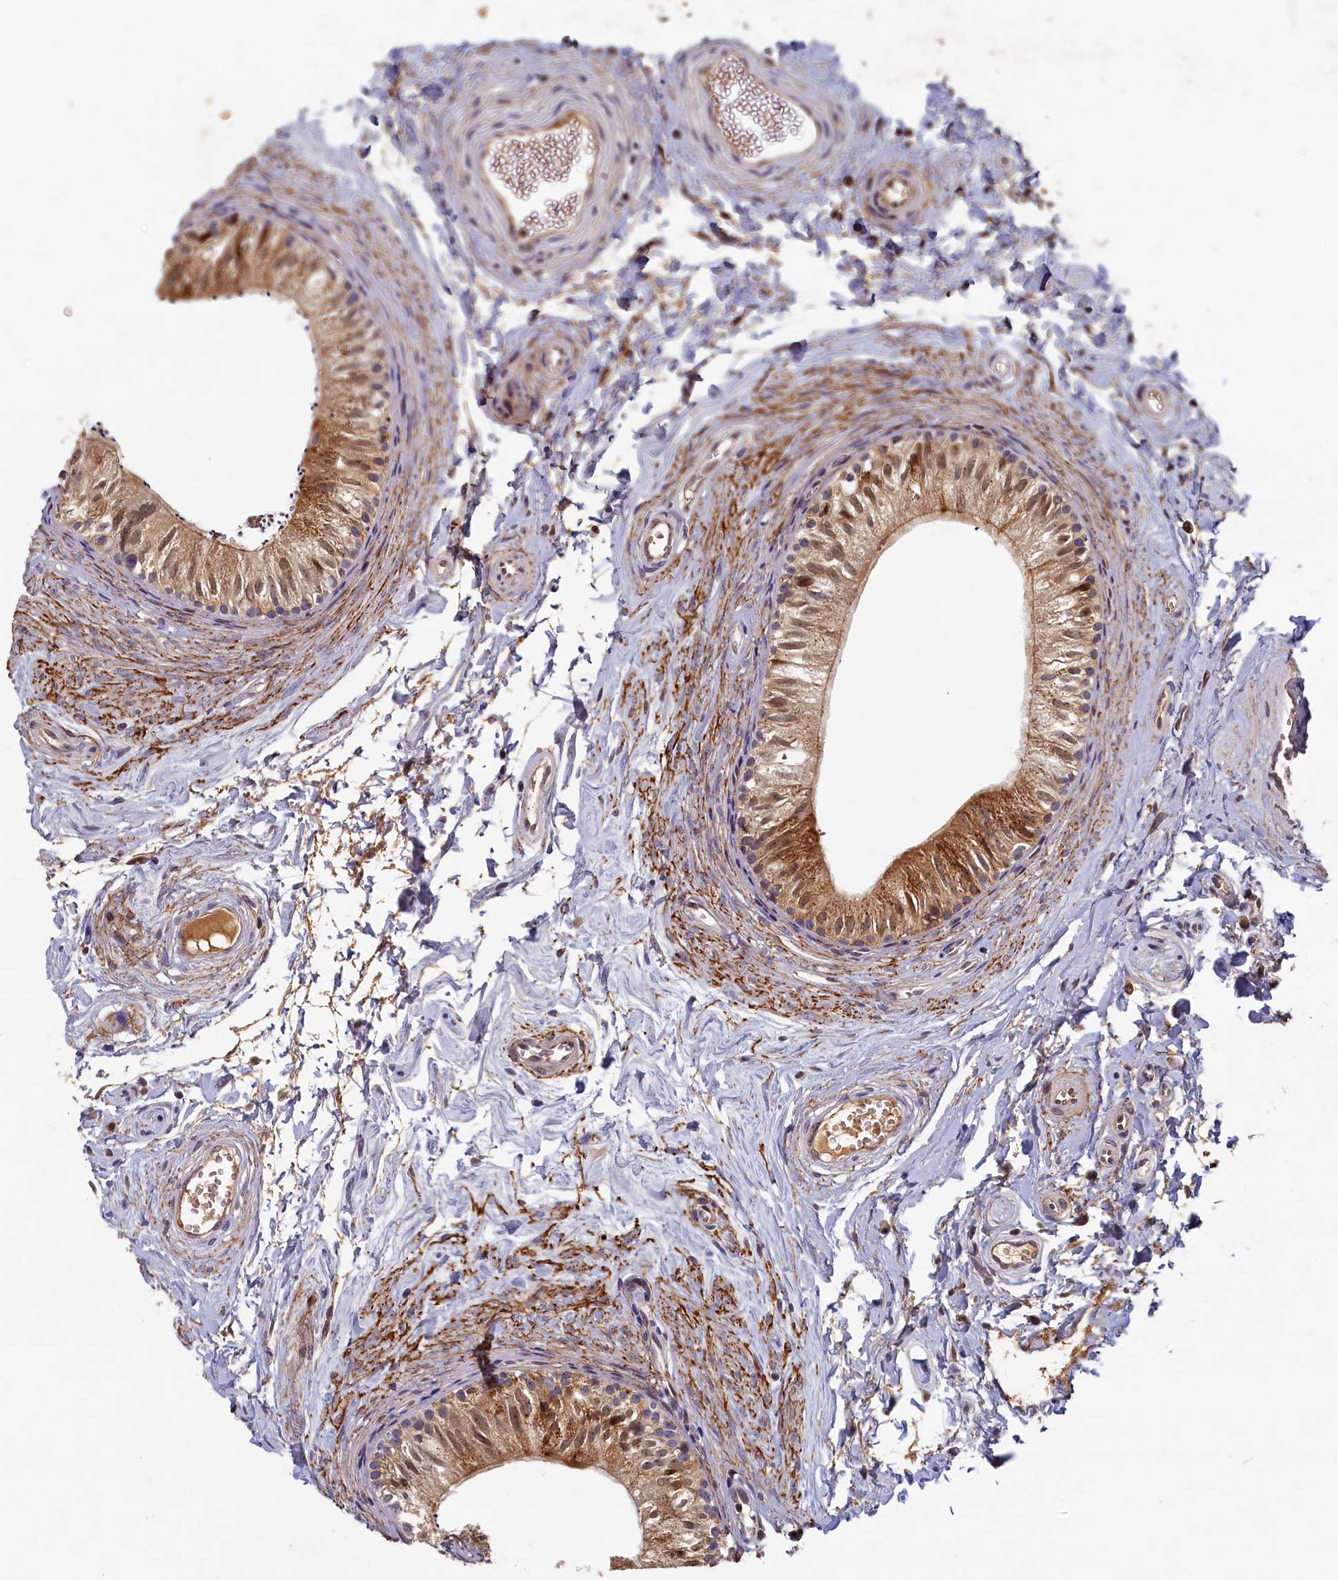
{"staining": {"intensity": "moderate", "quantity": "<25%", "location": "cytoplasmic/membranous"}, "tissue": "epididymis", "cell_type": "Glandular cells", "image_type": "normal", "snomed": [{"axis": "morphology", "description": "Normal tissue, NOS"}, {"axis": "topography", "description": "Epididymis"}], "caption": "DAB immunohistochemical staining of unremarkable human epididymis demonstrates moderate cytoplasmic/membranous protein staining in approximately <25% of glandular cells. Using DAB (3,3'-diaminobenzidine) (brown) and hematoxylin (blue) stains, captured at high magnification using brightfield microscopy.", "gene": "LCMT2", "patient": {"sex": "male", "age": 56}}